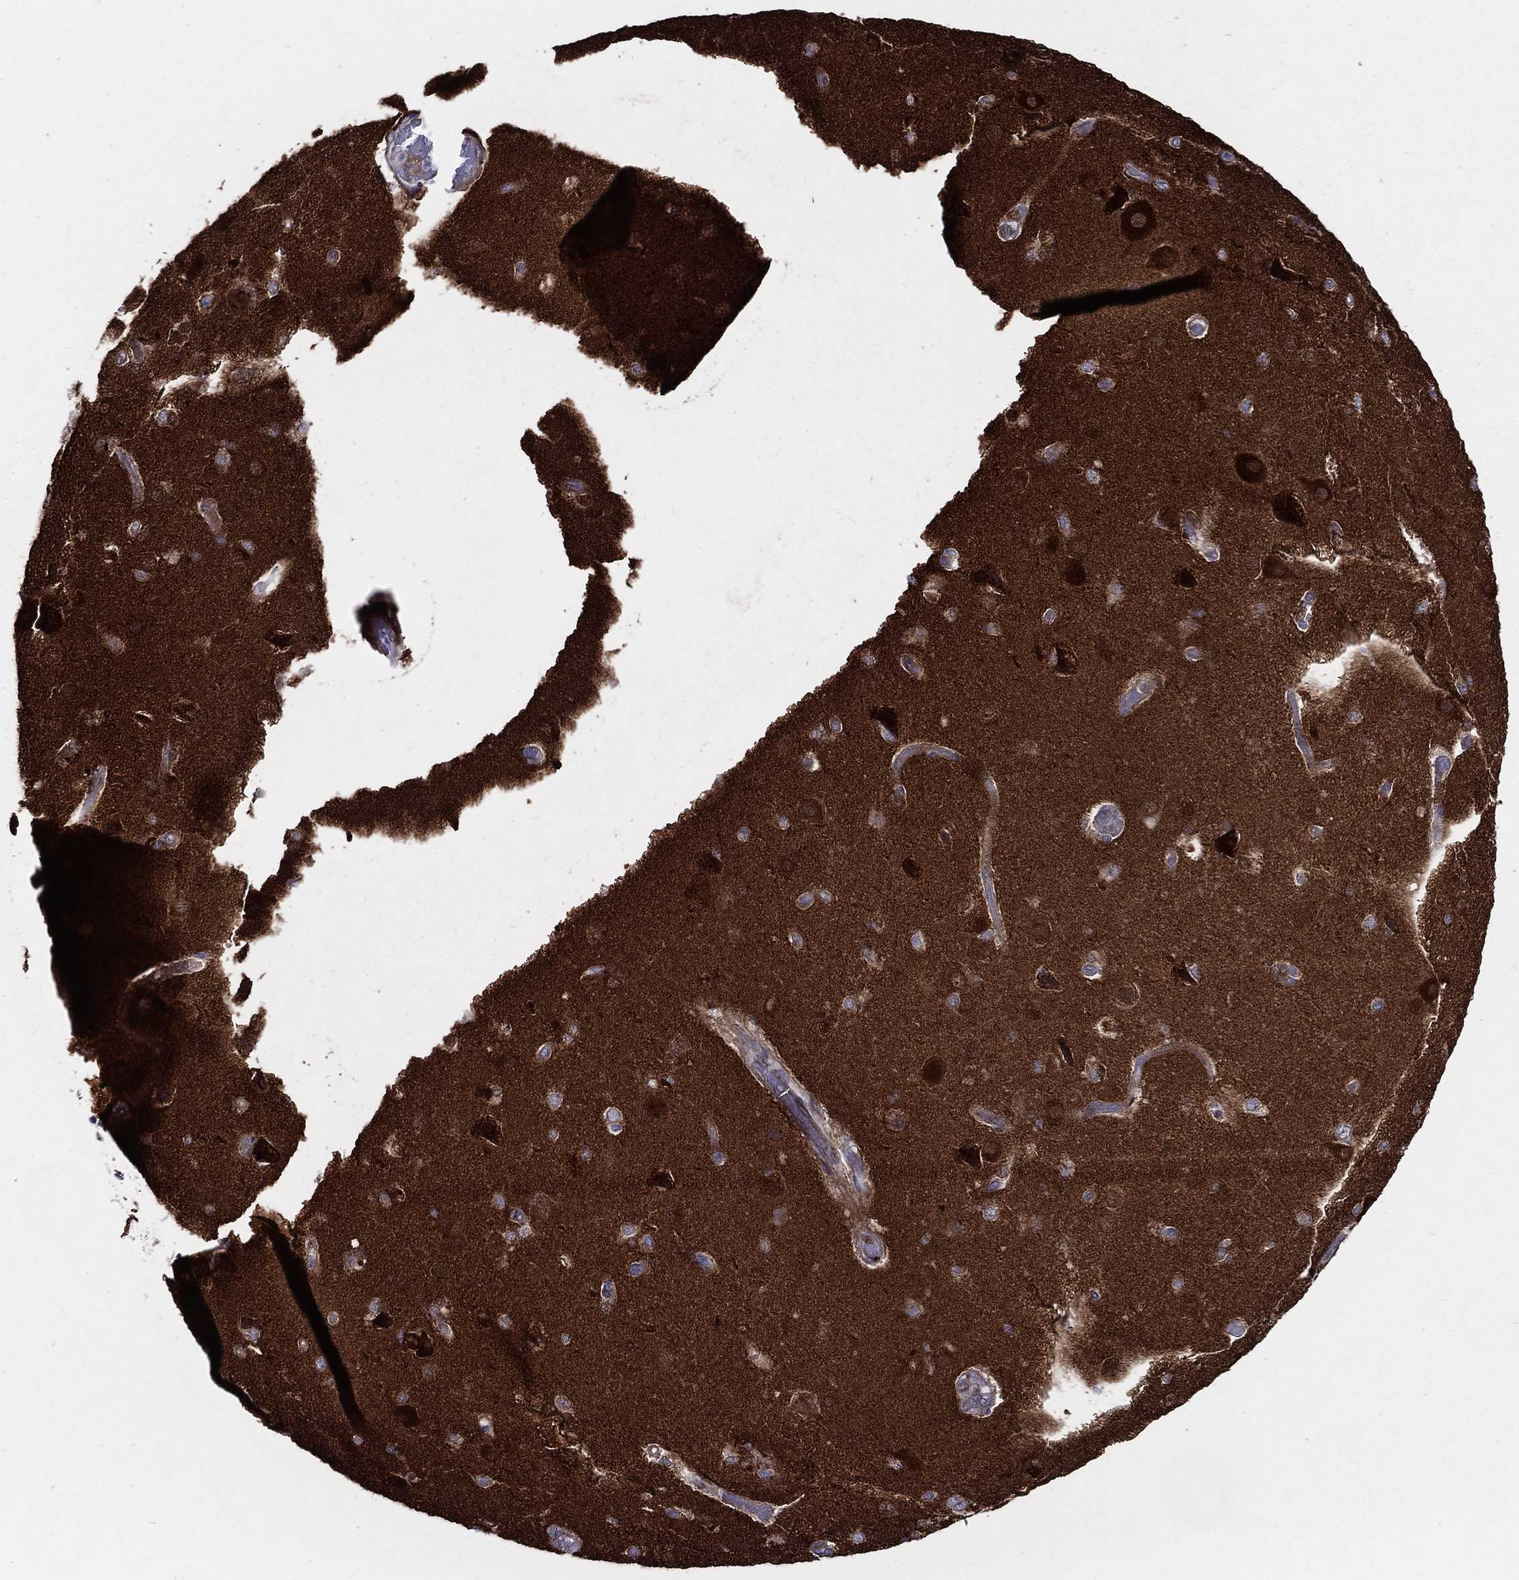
{"staining": {"intensity": "negative", "quantity": "none", "location": "none"}, "tissue": "cerebral cortex", "cell_type": "Endothelial cells", "image_type": "normal", "snomed": [{"axis": "morphology", "description": "Normal tissue, NOS"}, {"axis": "morphology", "description": "Glioma, malignant, High grade"}, {"axis": "topography", "description": "Cerebral cortex"}], "caption": "There is no significant staining in endothelial cells of cerebral cortex. (DAB (3,3'-diaminobenzidine) IHC, high magnification).", "gene": "ARHGAP11A", "patient": {"sex": "male", "age": 77}}